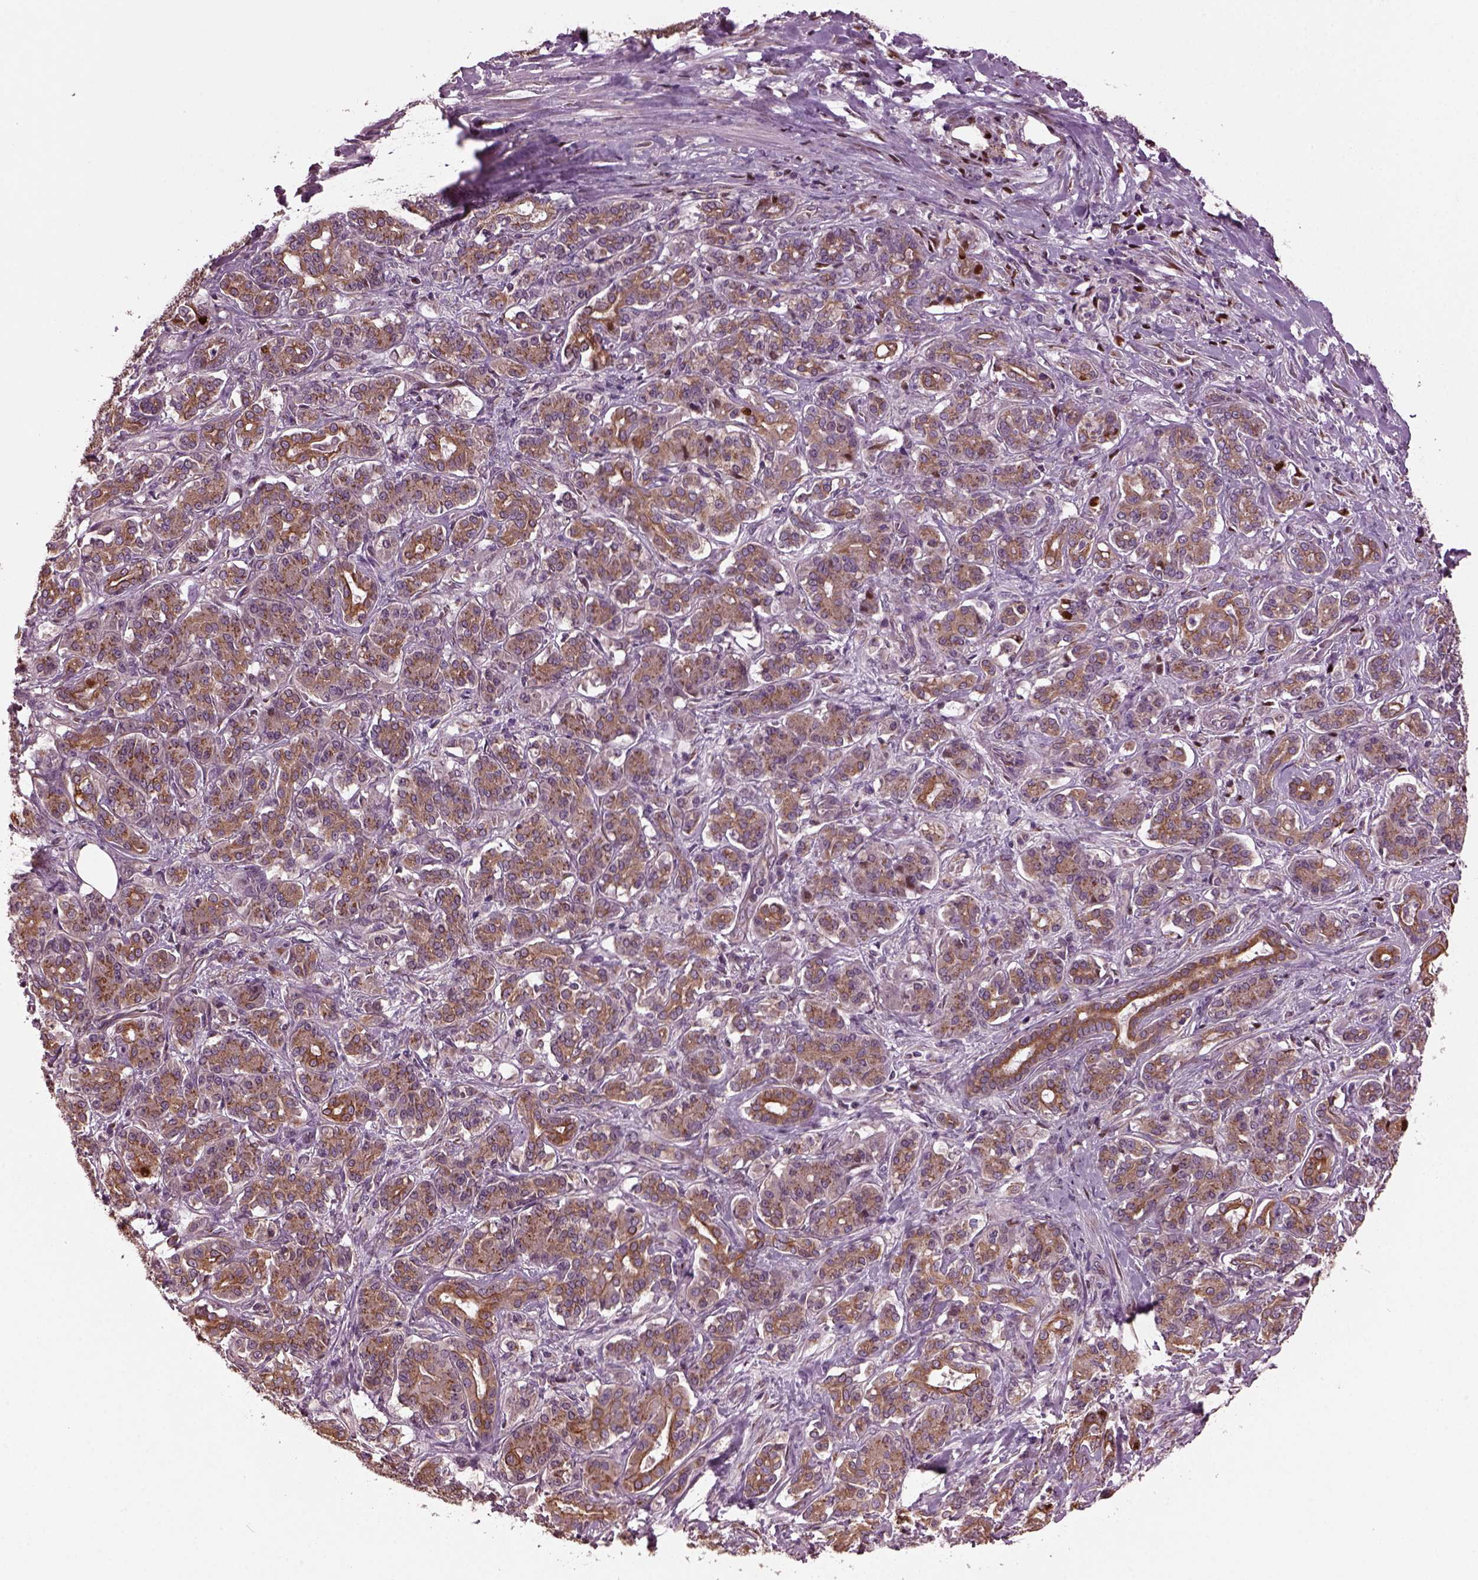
{"staining": {"intensity": "moderate", "quantity": ">75%", "location": "cytoplasmic/membranous"}, "tissue": "pancreatic cancer", "cell_type": "Tumor cells", "image_type": "cancer", "snomed": [{"axis": "morphology", "description": "Normal tissue, NOS"}, {"axis": "morphology", "description": "Inflammation, NOS"}, {"axis": "morphology", "description": "Adenocarcinoma, NOS"}, {"axis": "topography", "description": "Pancreas"}], "caption": "Moderate cytoplasmic/membranous protein staining is seen in approximately >75% of tumor cells in pancreatic cancer.", "gene": "RUFY3", "patient": {"sex": "male", "age": 57}}